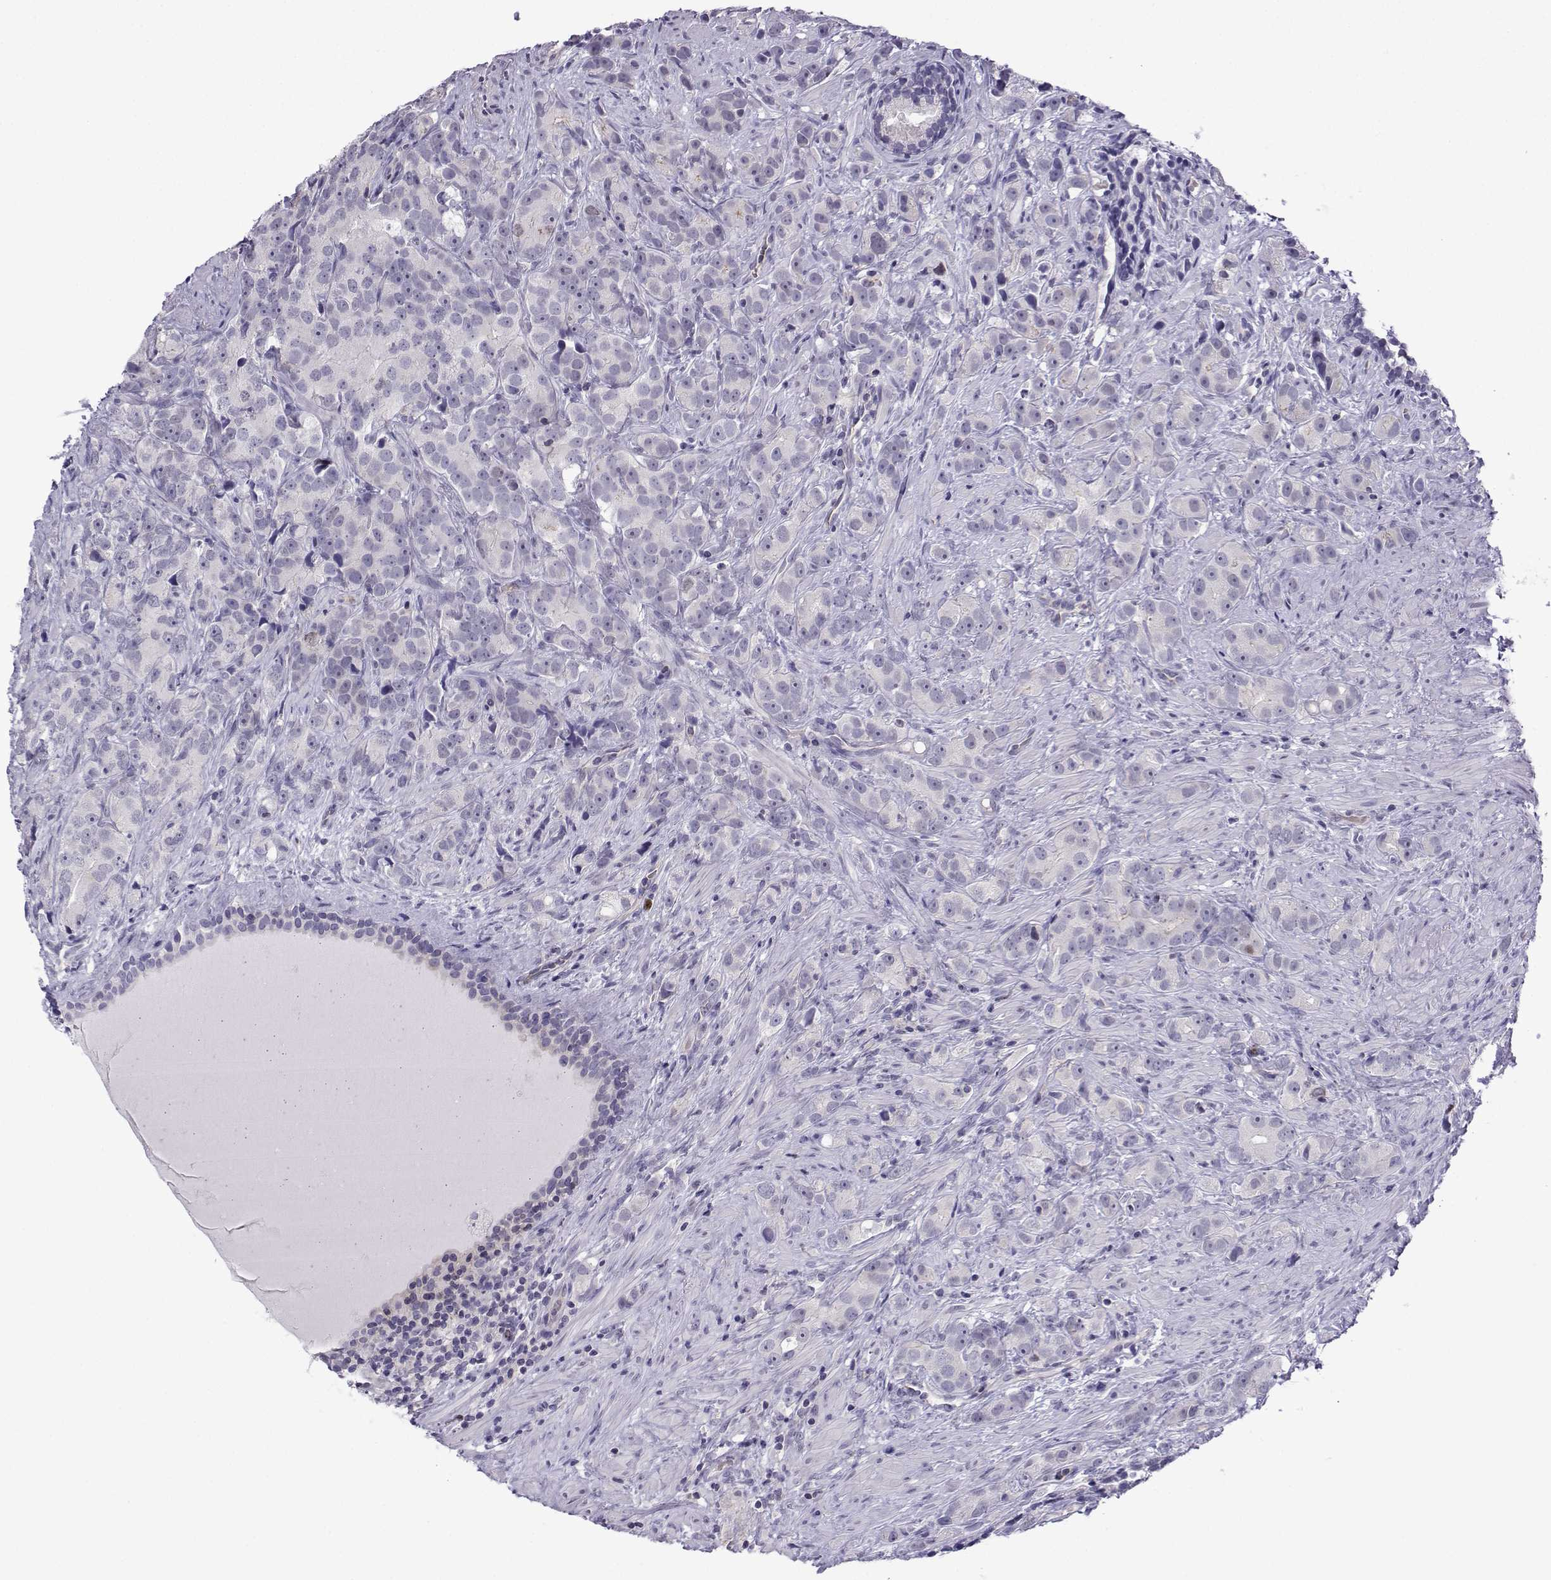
{"staining": {"intensity": "negative", "quantity": "none", "location": "none"}, "tissue": "prostate cancer", "cell_type": "Tumor cells", "image_type": "cancer", "snomed": [{"axis": "morphology", "description": "Adenocarcinoma, High grade"}, {"axis": "topography", "description": "Prostate"}], "caption": "This image is of prostate cancer (high-grade adenocarcinoma) stained with immunohistochemistry (IHC) to label a protein in brown with the nuclei are counter-stained blue. There is no expression in tumor cells.", "gene": "INCENP", "patient": {"sex": "male", "age": 90}}